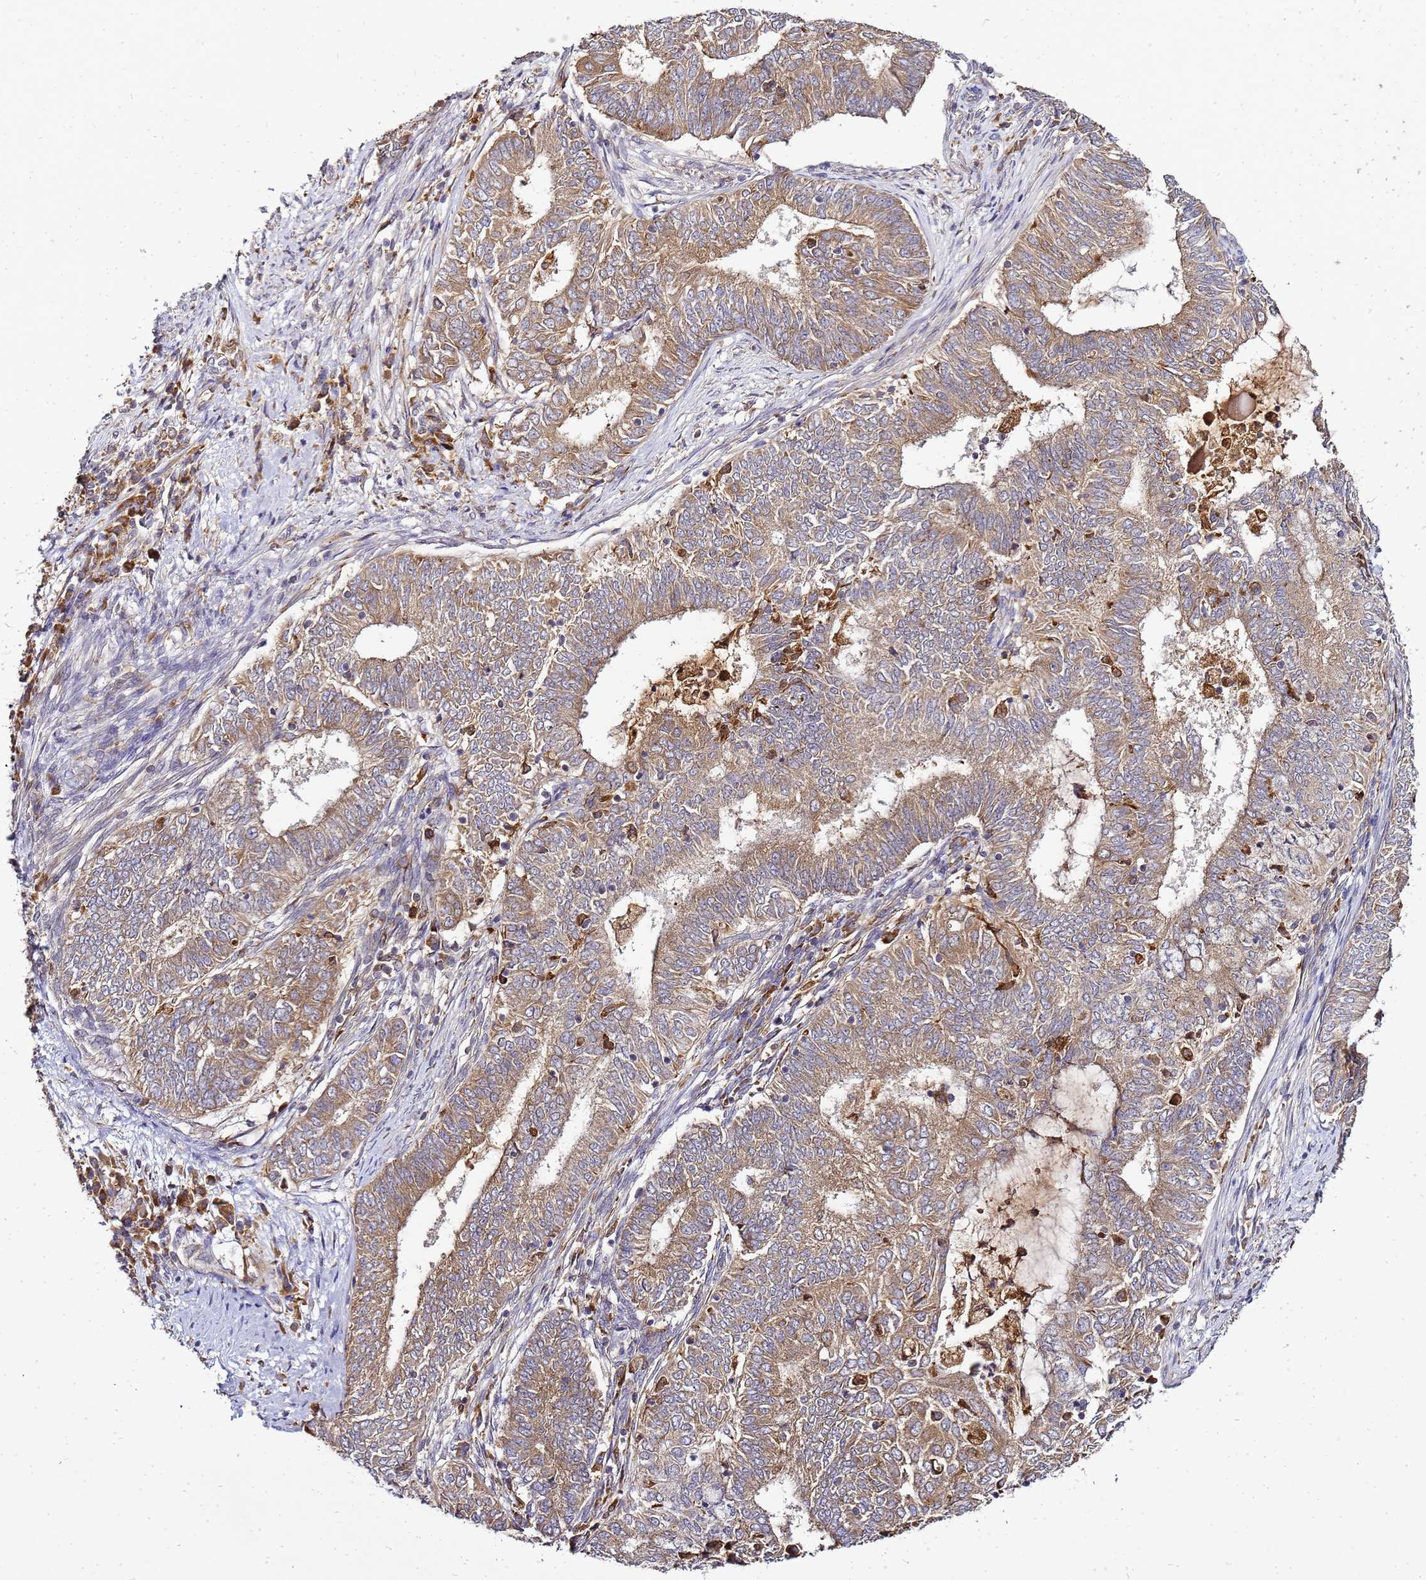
{"staining": {"intensity": "moderate", "quantity": ">75%", "location": "cytoplasmic/membranous"}, "tissue": "endometrial cancer", "cell_type": "Tumor cells", "image_type": "cancer", "snomed": [{"axis": "morphology", "description": "Adenocarcinoma, NOS"}, {"axis": "topography", "description": "Endometrium"}], "caption": "A brown stain highlights moderate cytoplasmic/membranous positivity of a protein in endometrial cancer tumor cells.", "gene": "ADPGK", "patient": {"sex": "female", "age": 62}}